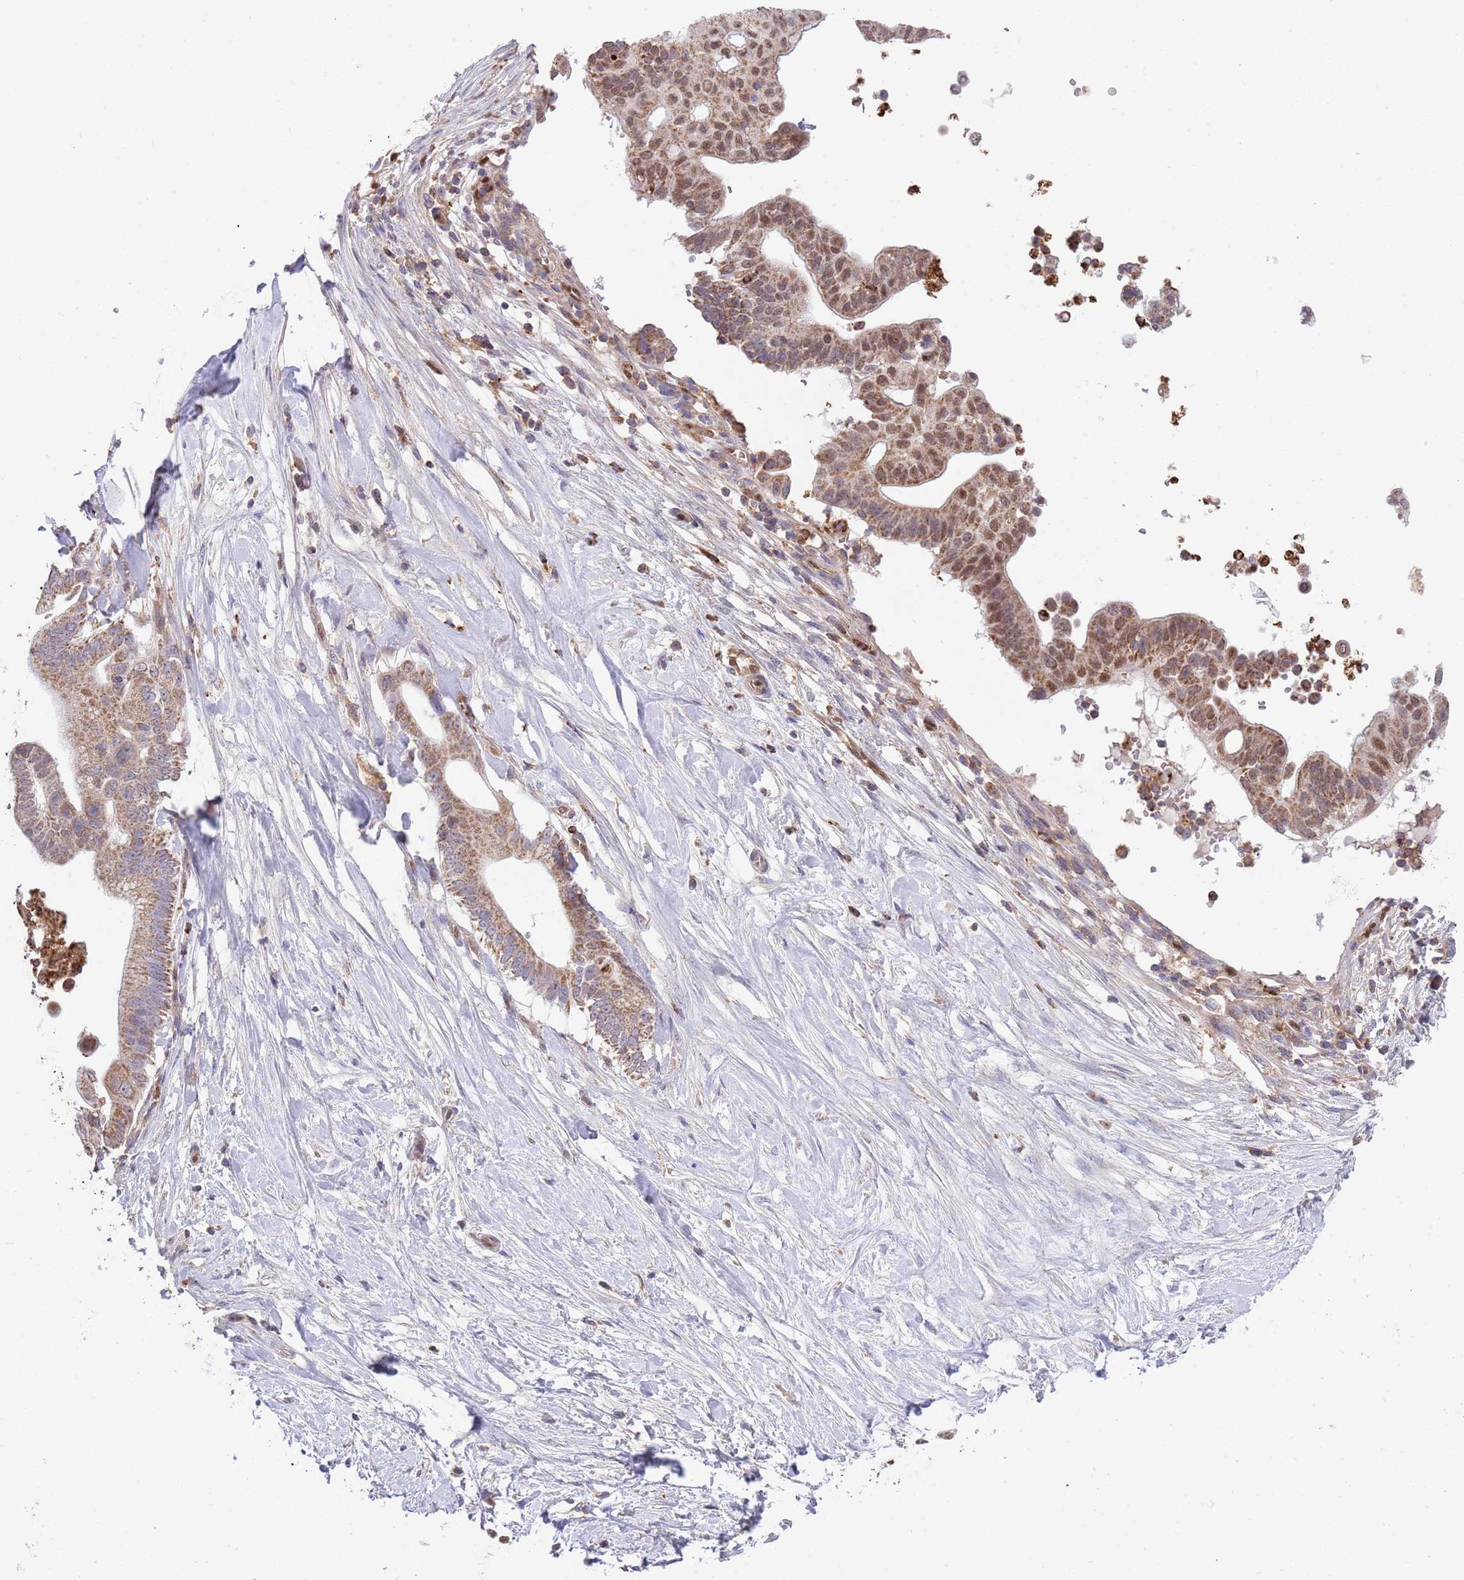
{"staining": {"intensity": "moderate", "quantity": "25%-75%", "location": "cytoplasmic/membranous,nuclear"}, "tissue": "pancreatic cancer", "cell_type": "Tumor cells", "image_type": "cancer", "snomed": [{"axis": "morphology", "description": "Adenocarcinoma, NOS"}, {"axis": "topography", "description": "Pancreas"}], "caption": "A high-resolution photomicrograph shows immunohistochemistry staining of adenocarcinoma (pancreatic), which demonstrates moderate cytoplasmic/membranous and nuclear positivity in approximately 25%-75% of tumor cells.", "gene": "DDT", "patient": {"sex": "male", "age": 68}}